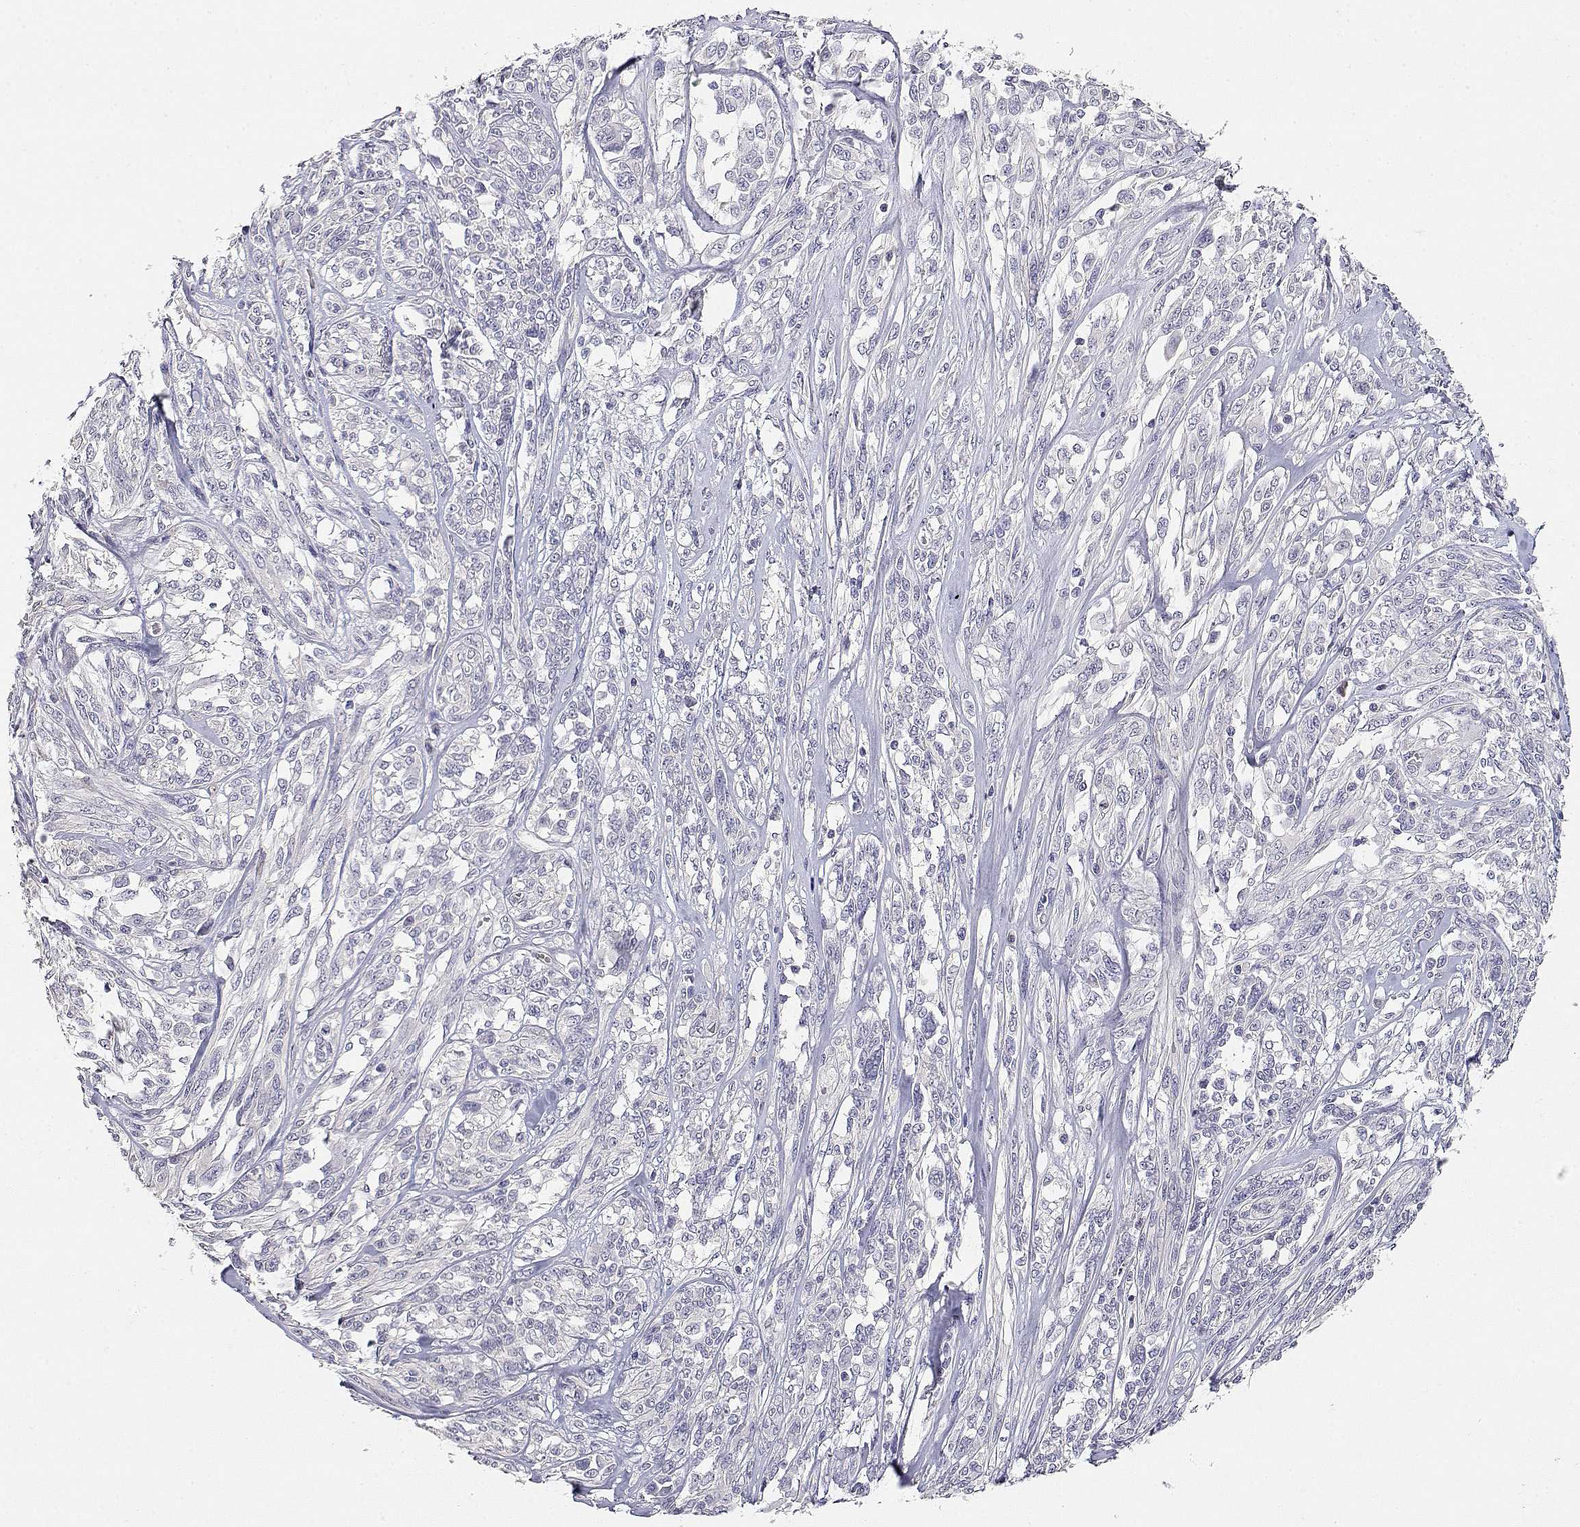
{"staining": {"intensity": "negative", "quantity": "none", "location": "none"}, "tissue": "melanoma", "cell_type": "Tumor cells", "image_type": "cancer", "snomed": [{"axis": "morphology", "description": "Malignant melanoma, NOS"}, {"axis": "topography", "description": "Skin"}], "caption": "Histopathology image shows no protein staining in tumor cells of melanoma tissue.", "gene": "ADA", "patient": {"sex": "female", "age": 91}}